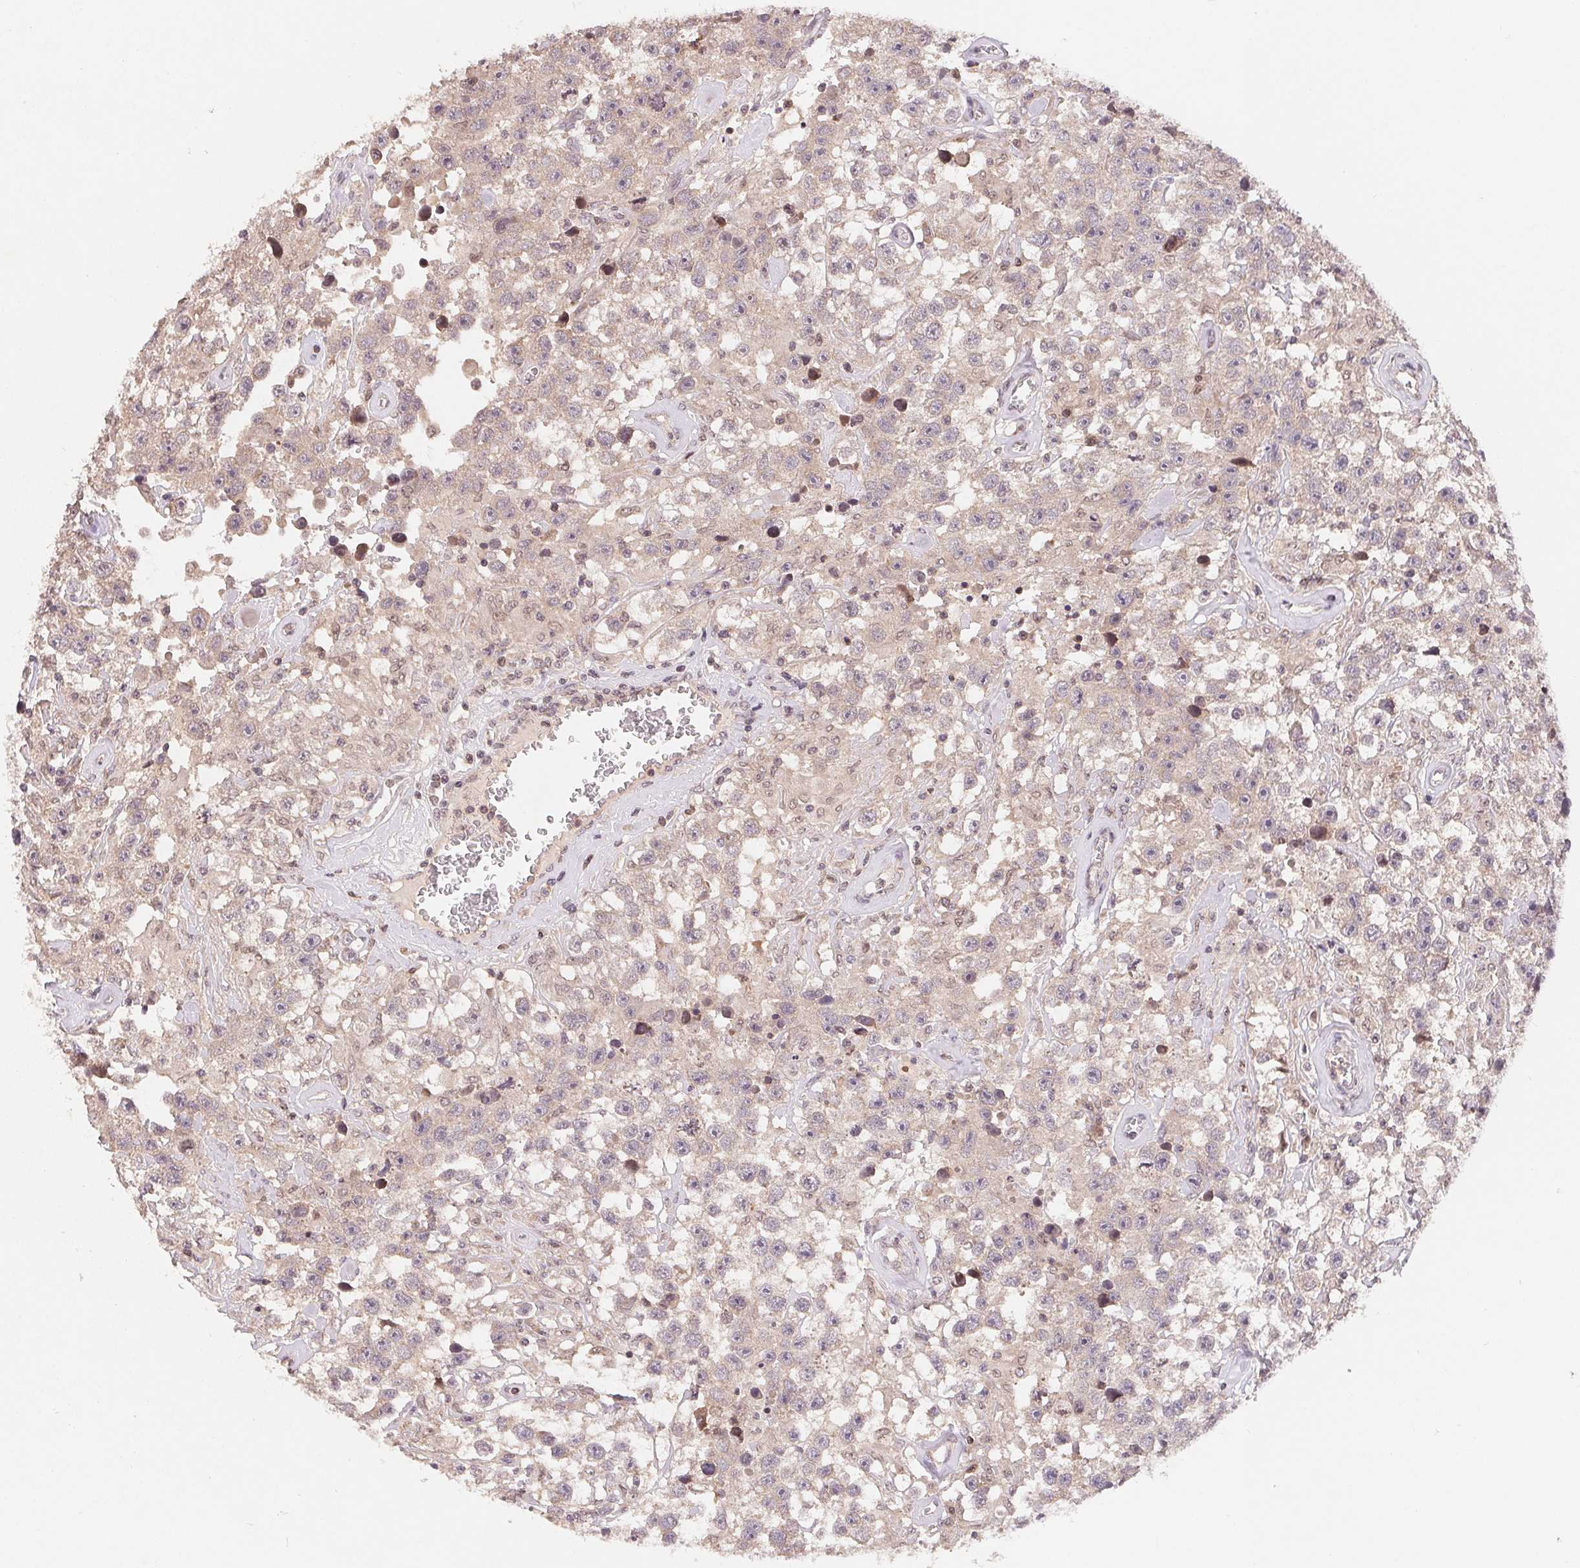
{"staining": {"intensity": "negative", "quantity": "none", "location": "none"}, "tissue": "testis cancer", "cell_type": "Tumor cells", "image_type": "cancer", "snomed": [{"axis": "morphology", "description": "Seminoma, NOS"}, {"axis": "topography", "description": "Testis"}], "caption": "This micrograph is of seminoma (testis) stained with IHC to label a protein in brown with the nuclei are counter-stained blue. There is no positivity in tumor cells.", "gene": "HMGN3", "patient": {"sex": "male", "age": 43}}